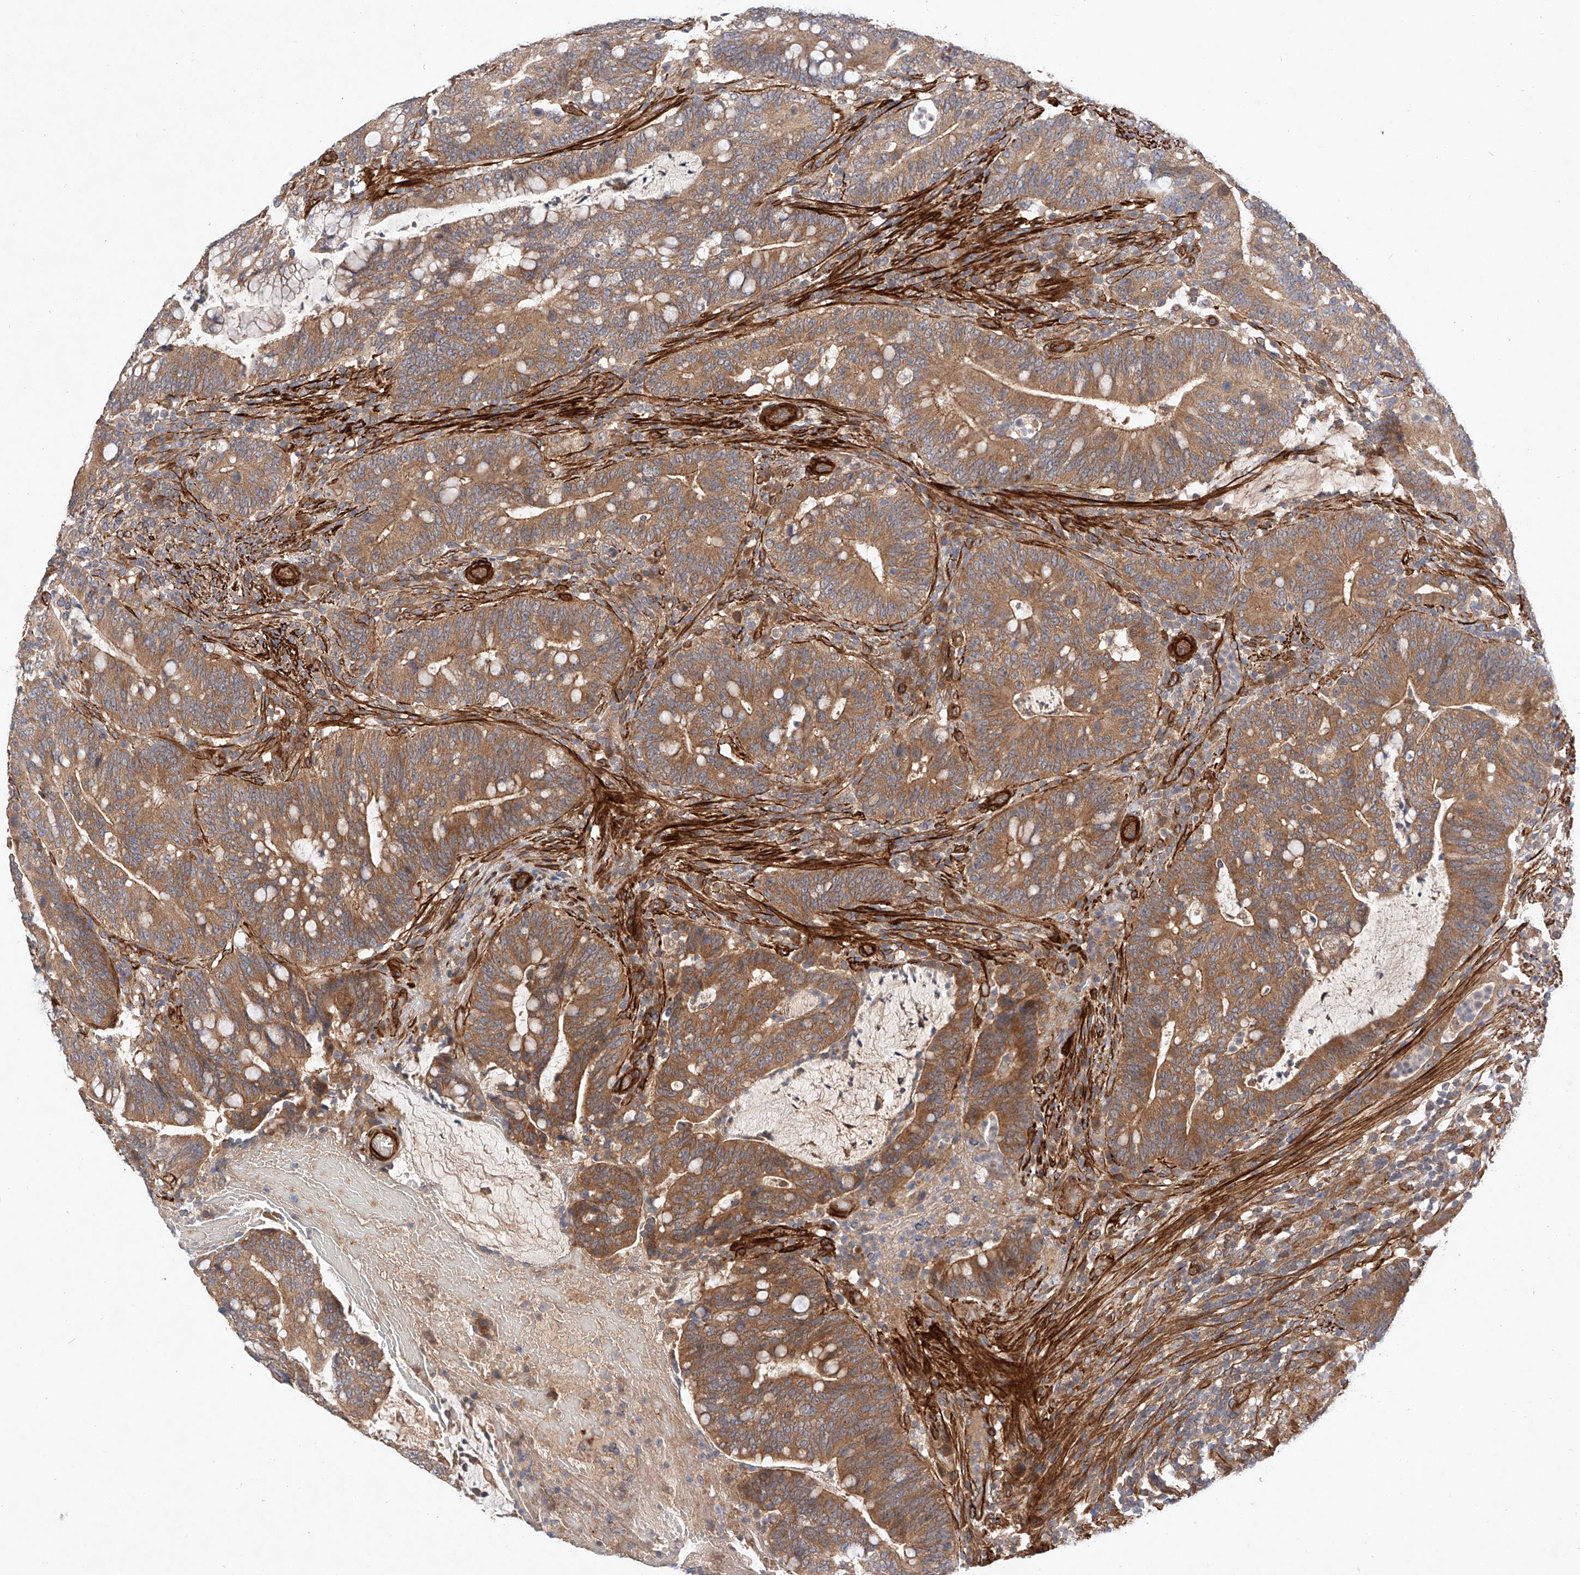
{"staining": {"intensity": "moderate", "quantity": ">75%", "location": "cytoplasmic/membranous"}, "tissue": "colorectal cancer", "cell_type": "Tumor cells", "image_type": "cancer", "snomed": [{"axis": "morphology", "description": "Adenocarcinoma, NOS"}, {"axis": "topography", "description": "Colon"}], "caption": "Approximately >75% of tumor cells in human colorectal cancer reveal moderate cytoplasmic/membranous protein staining as visualized by brown immunohistochemical staining.", "gene": "RAB23", "patient": {"sex": "female", "age": 66}}